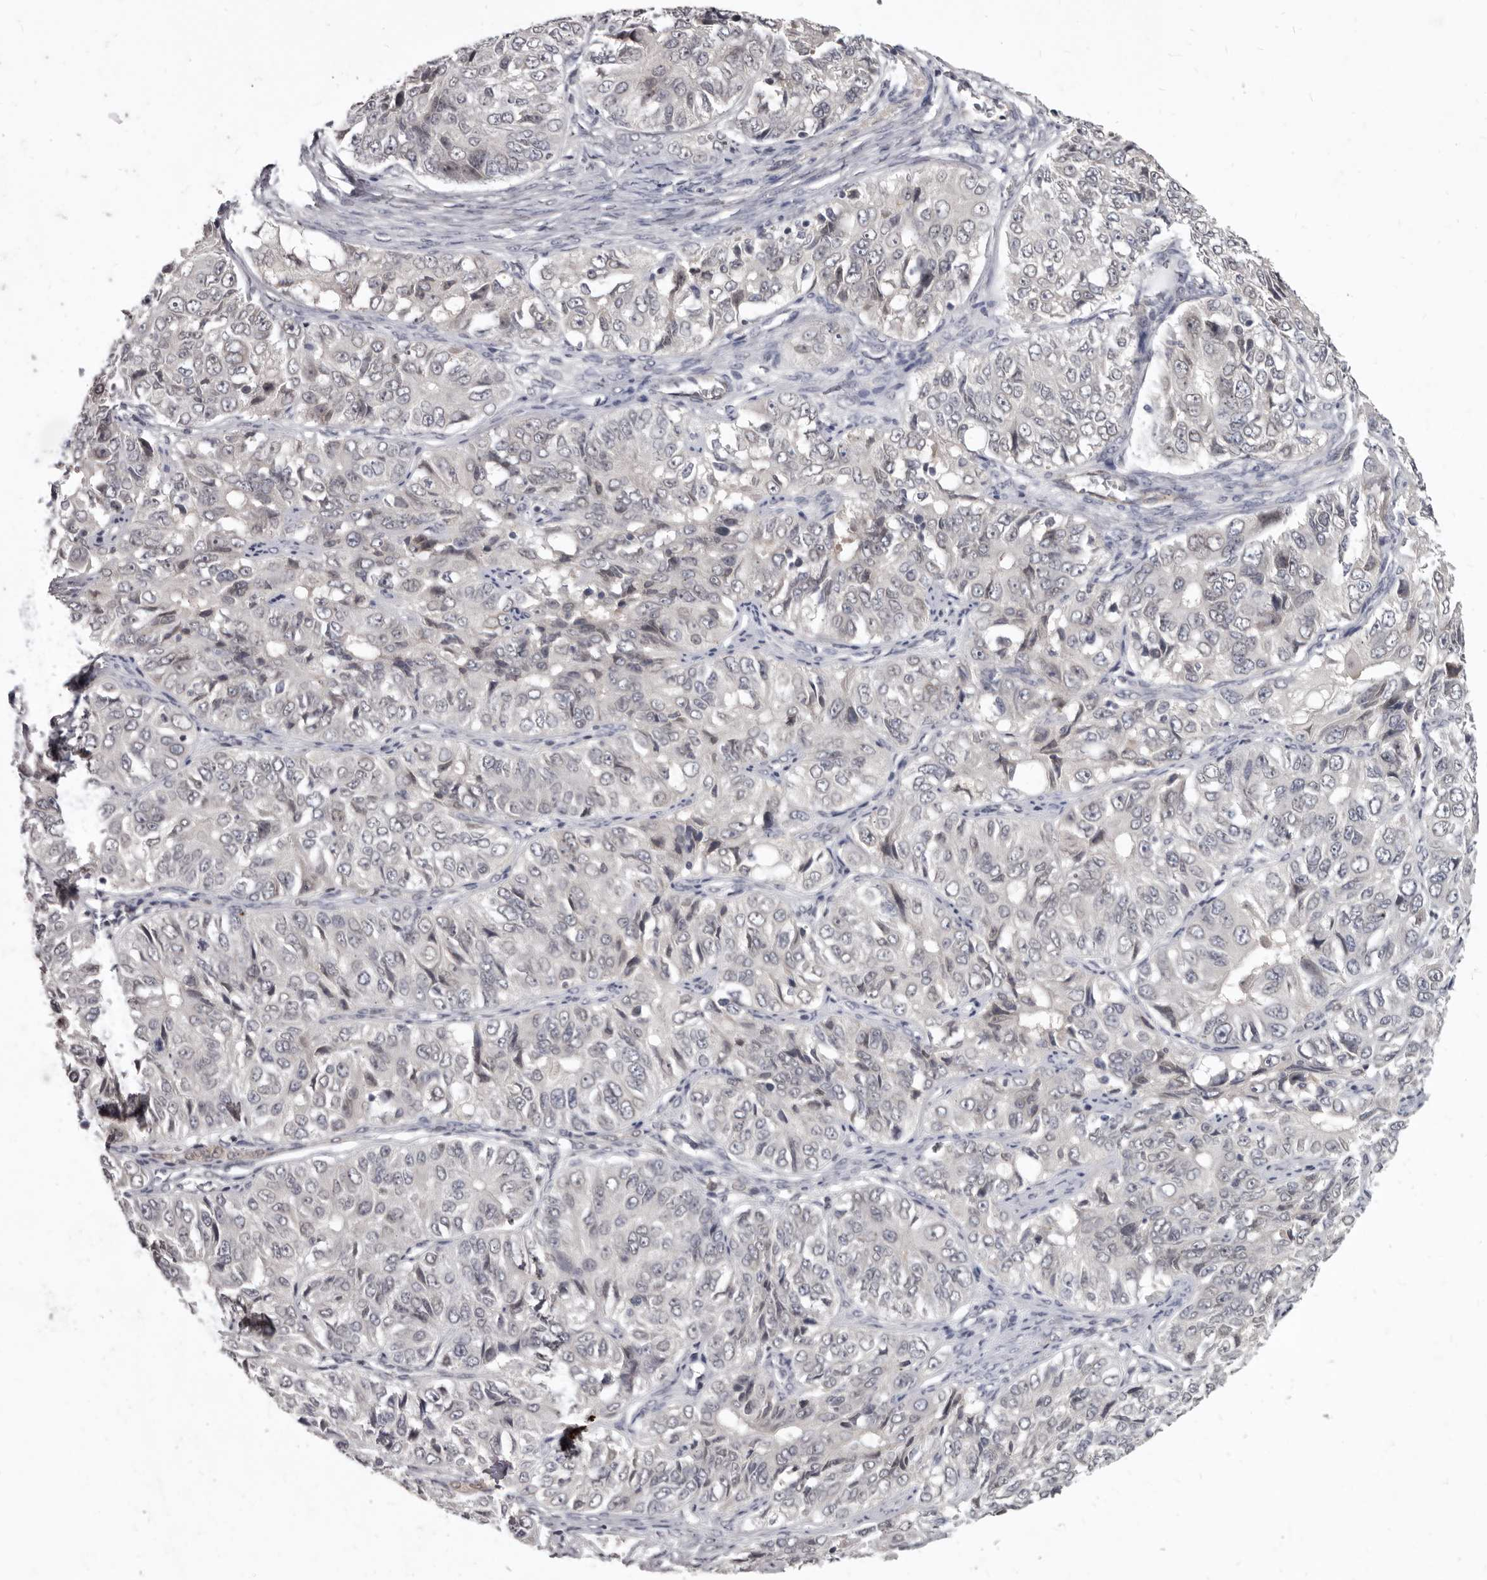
{"staining": {"intensity": "negative", "quantity": "none", "location": "none"}, "tissue": "ovarian cancer", "cell_type": "Tumor cells", "image_type": "cancer", "snomed": [{"axis": "morphology", "description": "Carcinoma, endometroid"}, {"axis": "topography", "description": "Ovary"}], "caption": "DAB (3,3'-diaminobenzidine) immunohistochemical staining of human ovarian endometroid carcinoma displays no significant expression in tumor cells. (Stains: DAB (3,3'-diaminobenzidine) immunohistochemistry (IHC) with hematoxylin counter stain, Microscopy: brightfield microscopy at high magnification).", "gene": "SULT1E1", "patient": {"sex": "female", "age": 51}}